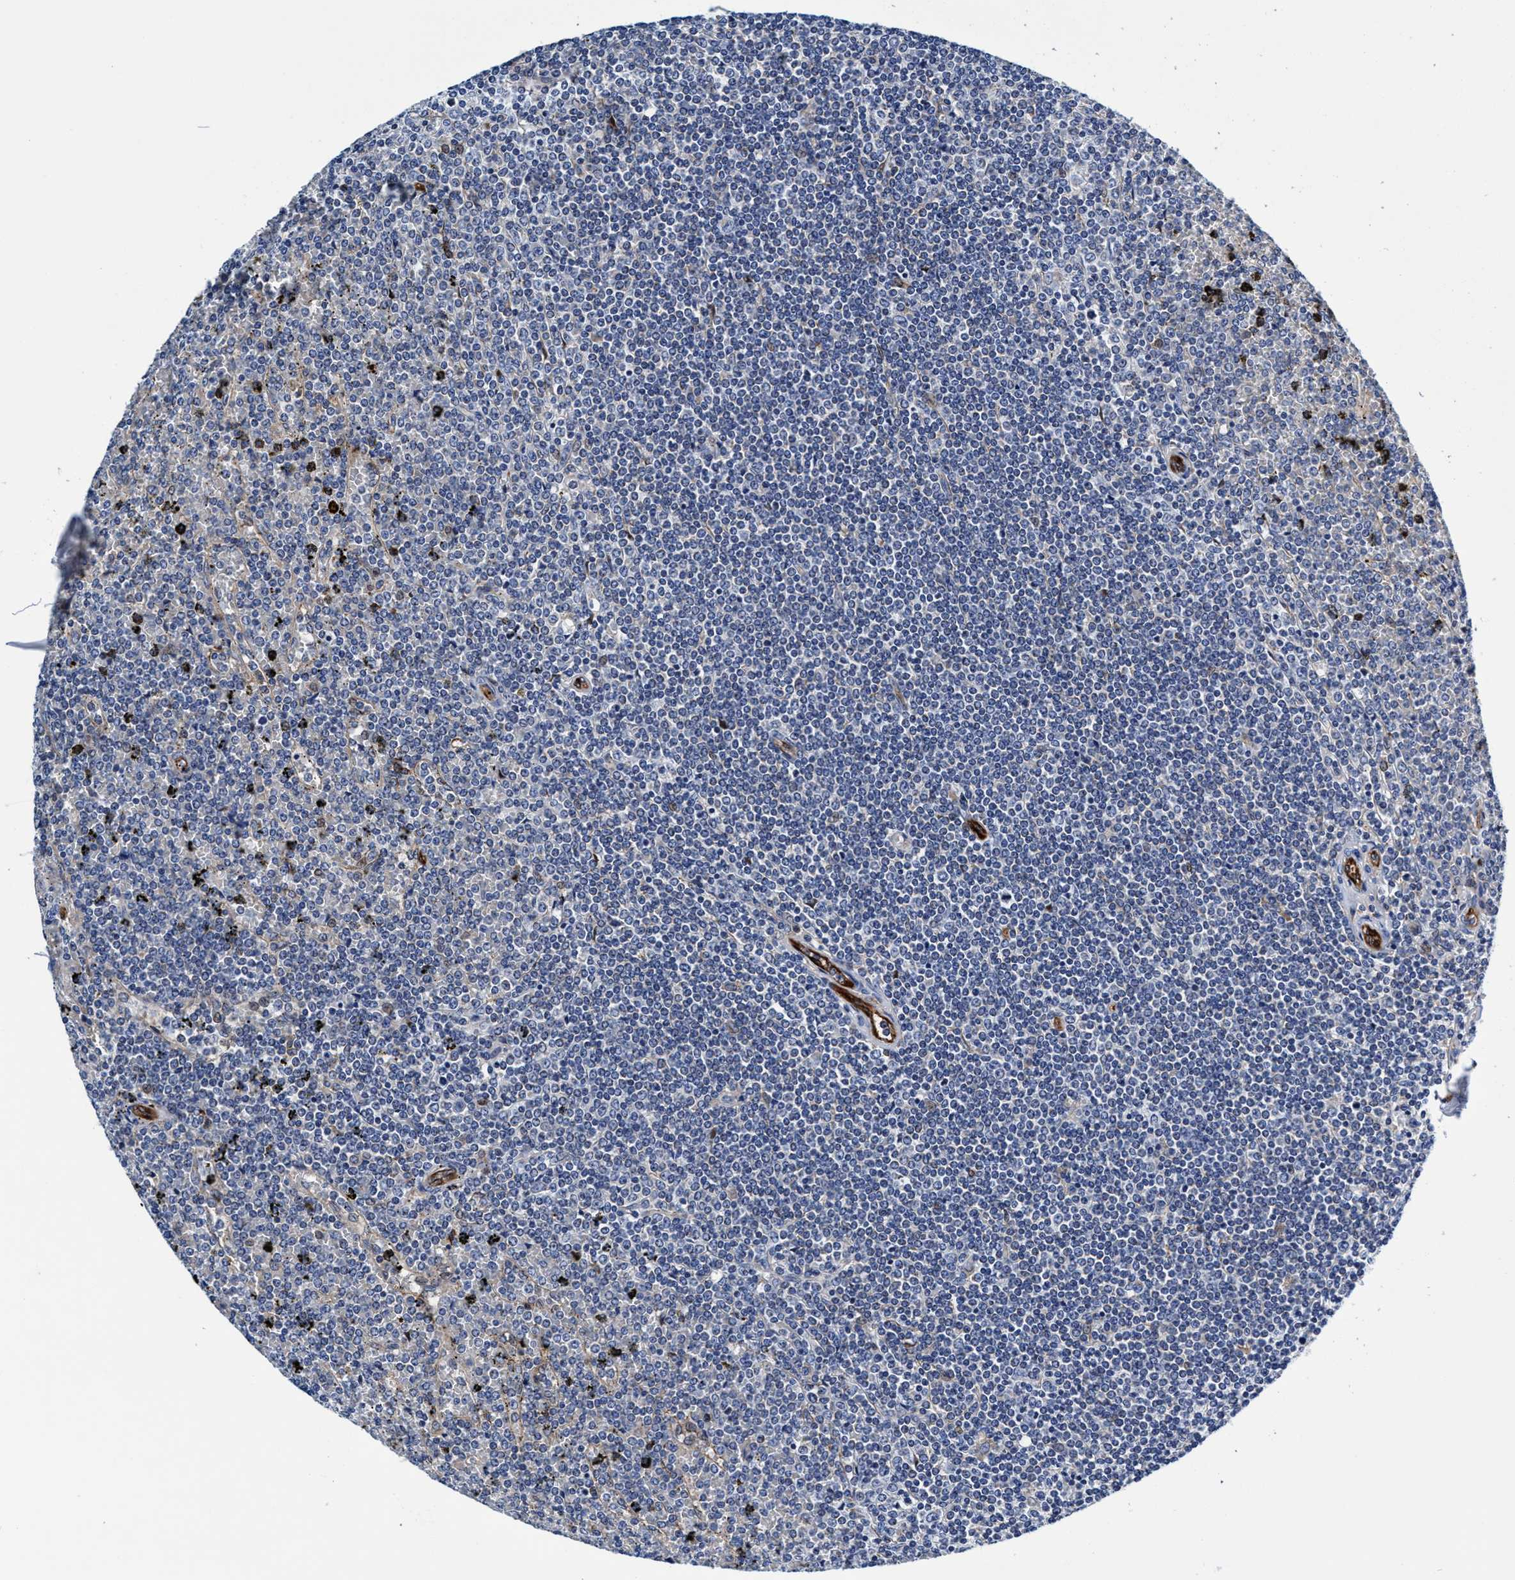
{"staining": {"intensity": "negative", "quantity": "none", "location": "none"}, "tissue": "lymphoma", "cell_type": "Tumor cells", "image_type": "cancer", "snomed": [{"axis": "morphology", "description": "Malignant lymphoma, non-Hodgkin's type, Low grade"}, {"axis": "topography", "description": "Spleen"}], "caption": "The IHC histopathology image has no significant positivity in tumor cells of malignant lymphoma, non-Hodgkin's type (low-grade) tissue. Nuclei are stained in blue.", "gene": "UBALD2", "patient": {"sex": "female", "age": 19}}